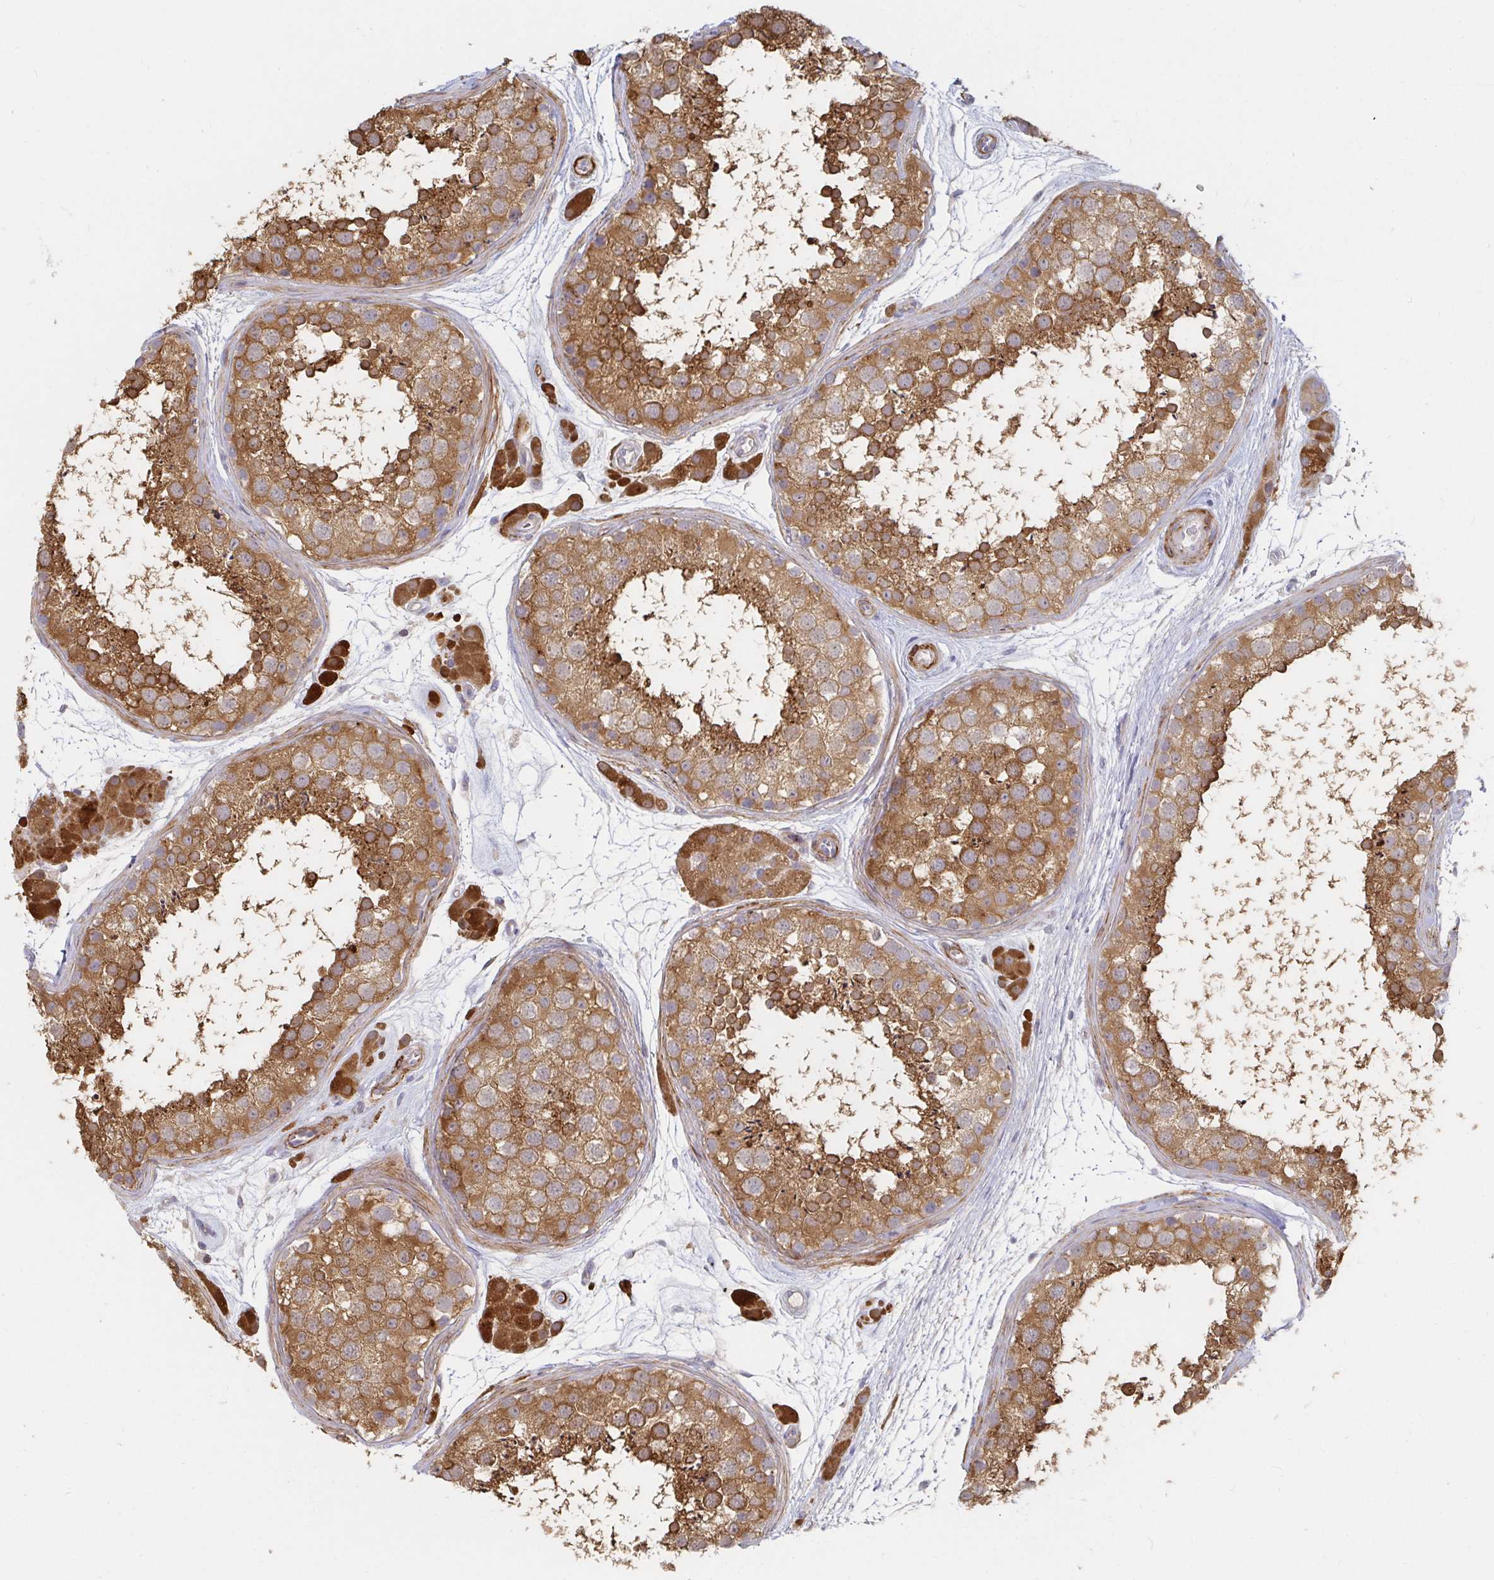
{"staining": {"intensity": "strong", "quantity": ">75%", "location": "cytoplasmic/membranous"}, "tissue": "testis", "cell_type": "Cells in seminiferous ducts", "image_type": "normal", "snomed": [{"axis": "morphology", "description": "Normal tissue, NOS"}, {"axis": "topography", "description": "Testis"}], "caption": "Immunohistochemical staining of unremarkable testis demonstrates strong cytoplasmic/membranous protein positivity in about >75% of cells in seminiferous ducts. (Brightfield microscopy of DAB IHC at high magnification).", "gene": "SSH2", "patient": {"sex": "male", "age": 41}}